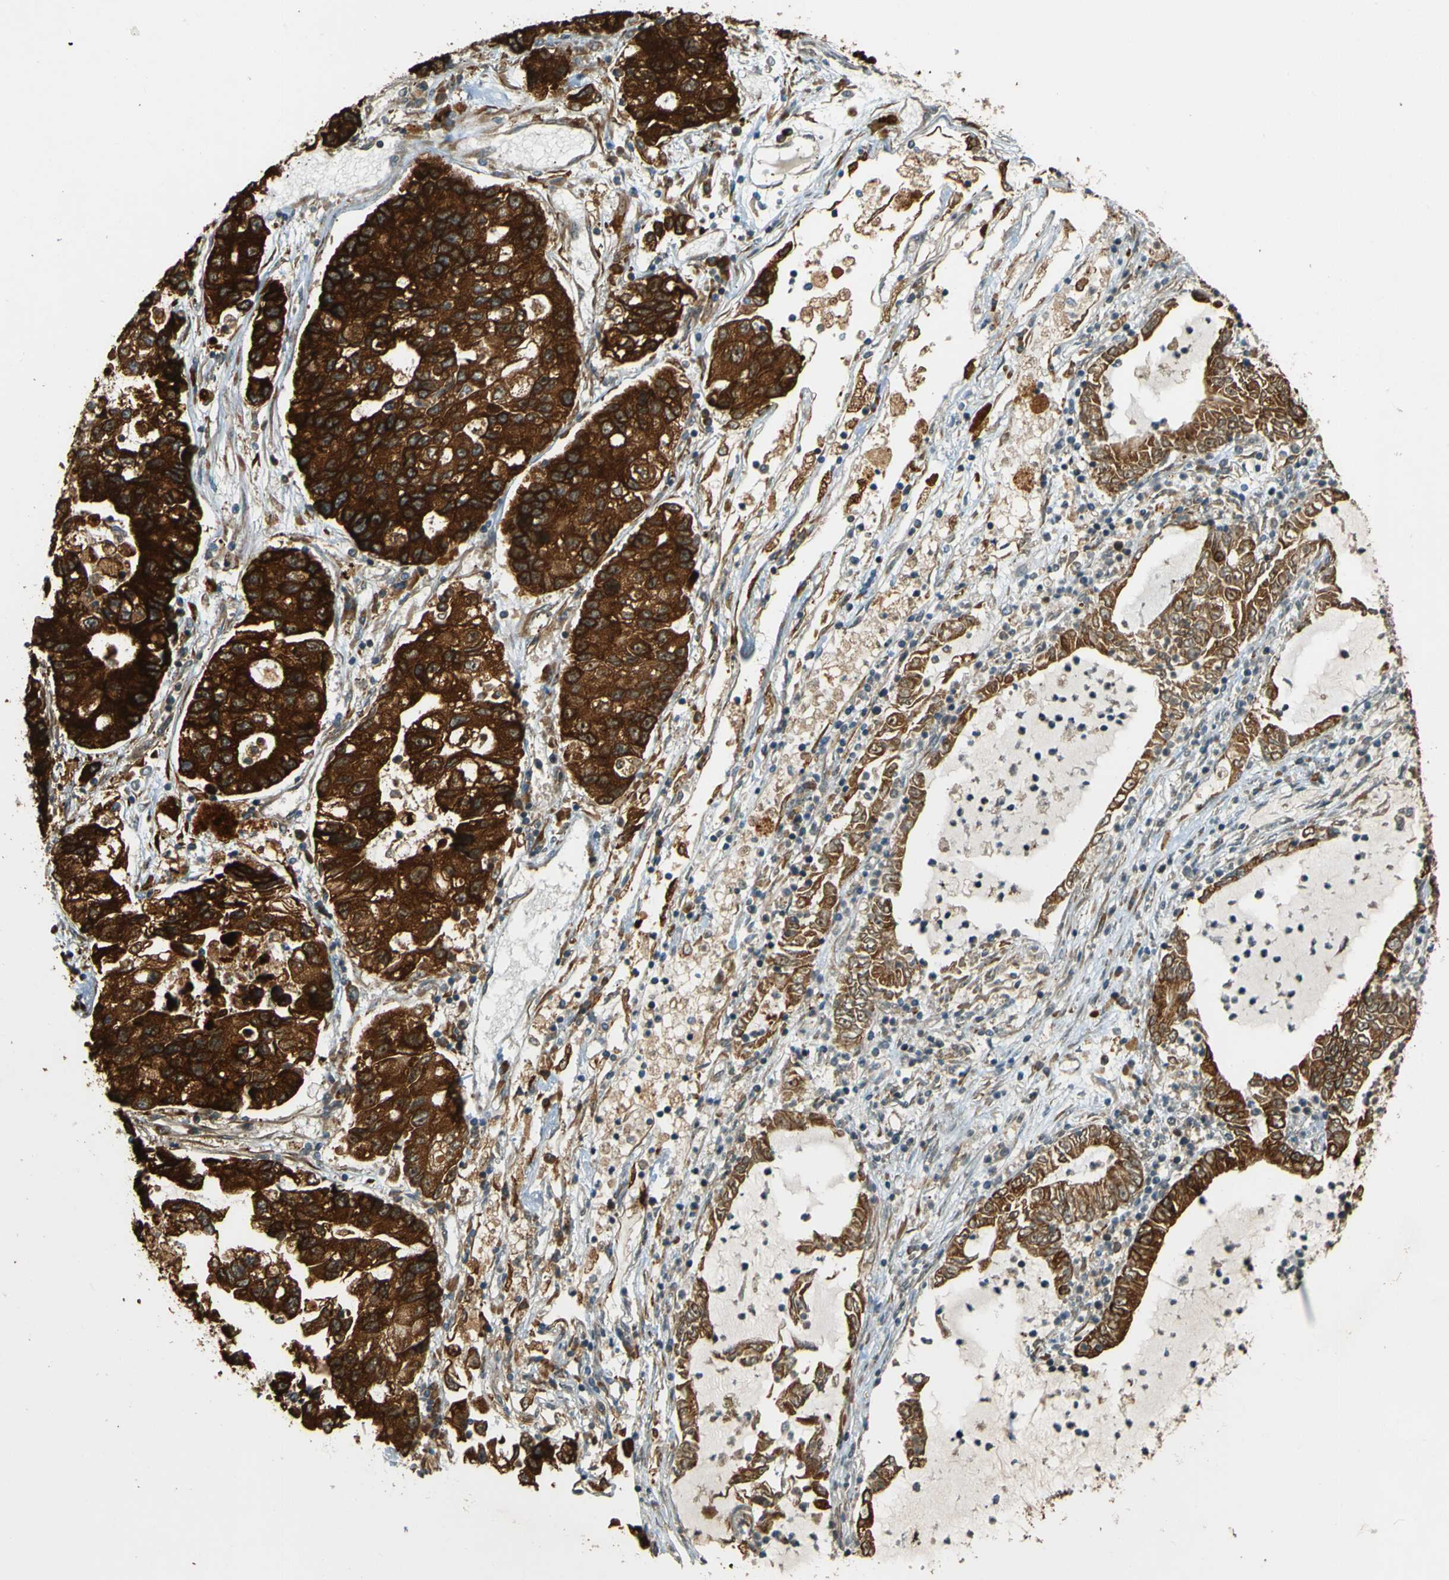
{"staining": {"intensity": "strong", "quantity": ">75%", "location": "cytoplasmic/membranous"}, "tissue": "lung cancer", "cell_type": "Tumor cells", "image_type": "cancer", "snomed": [{"axis": "morphology", "description": "Adenocarcinoma, NOS"}, {"axis": "topography", "description": "Lung"}], "caption": "Brown immunohistochemical staining in human adenocarcinoma (lung) reveals strong cytoplasmic/membranous expression in about >75% of tumor cells. The protein of interest is shown in brown color, while the nuclei are stained blue.", "gene": "LPCAT1", "patient": {"sex": "female", "age": 51}}